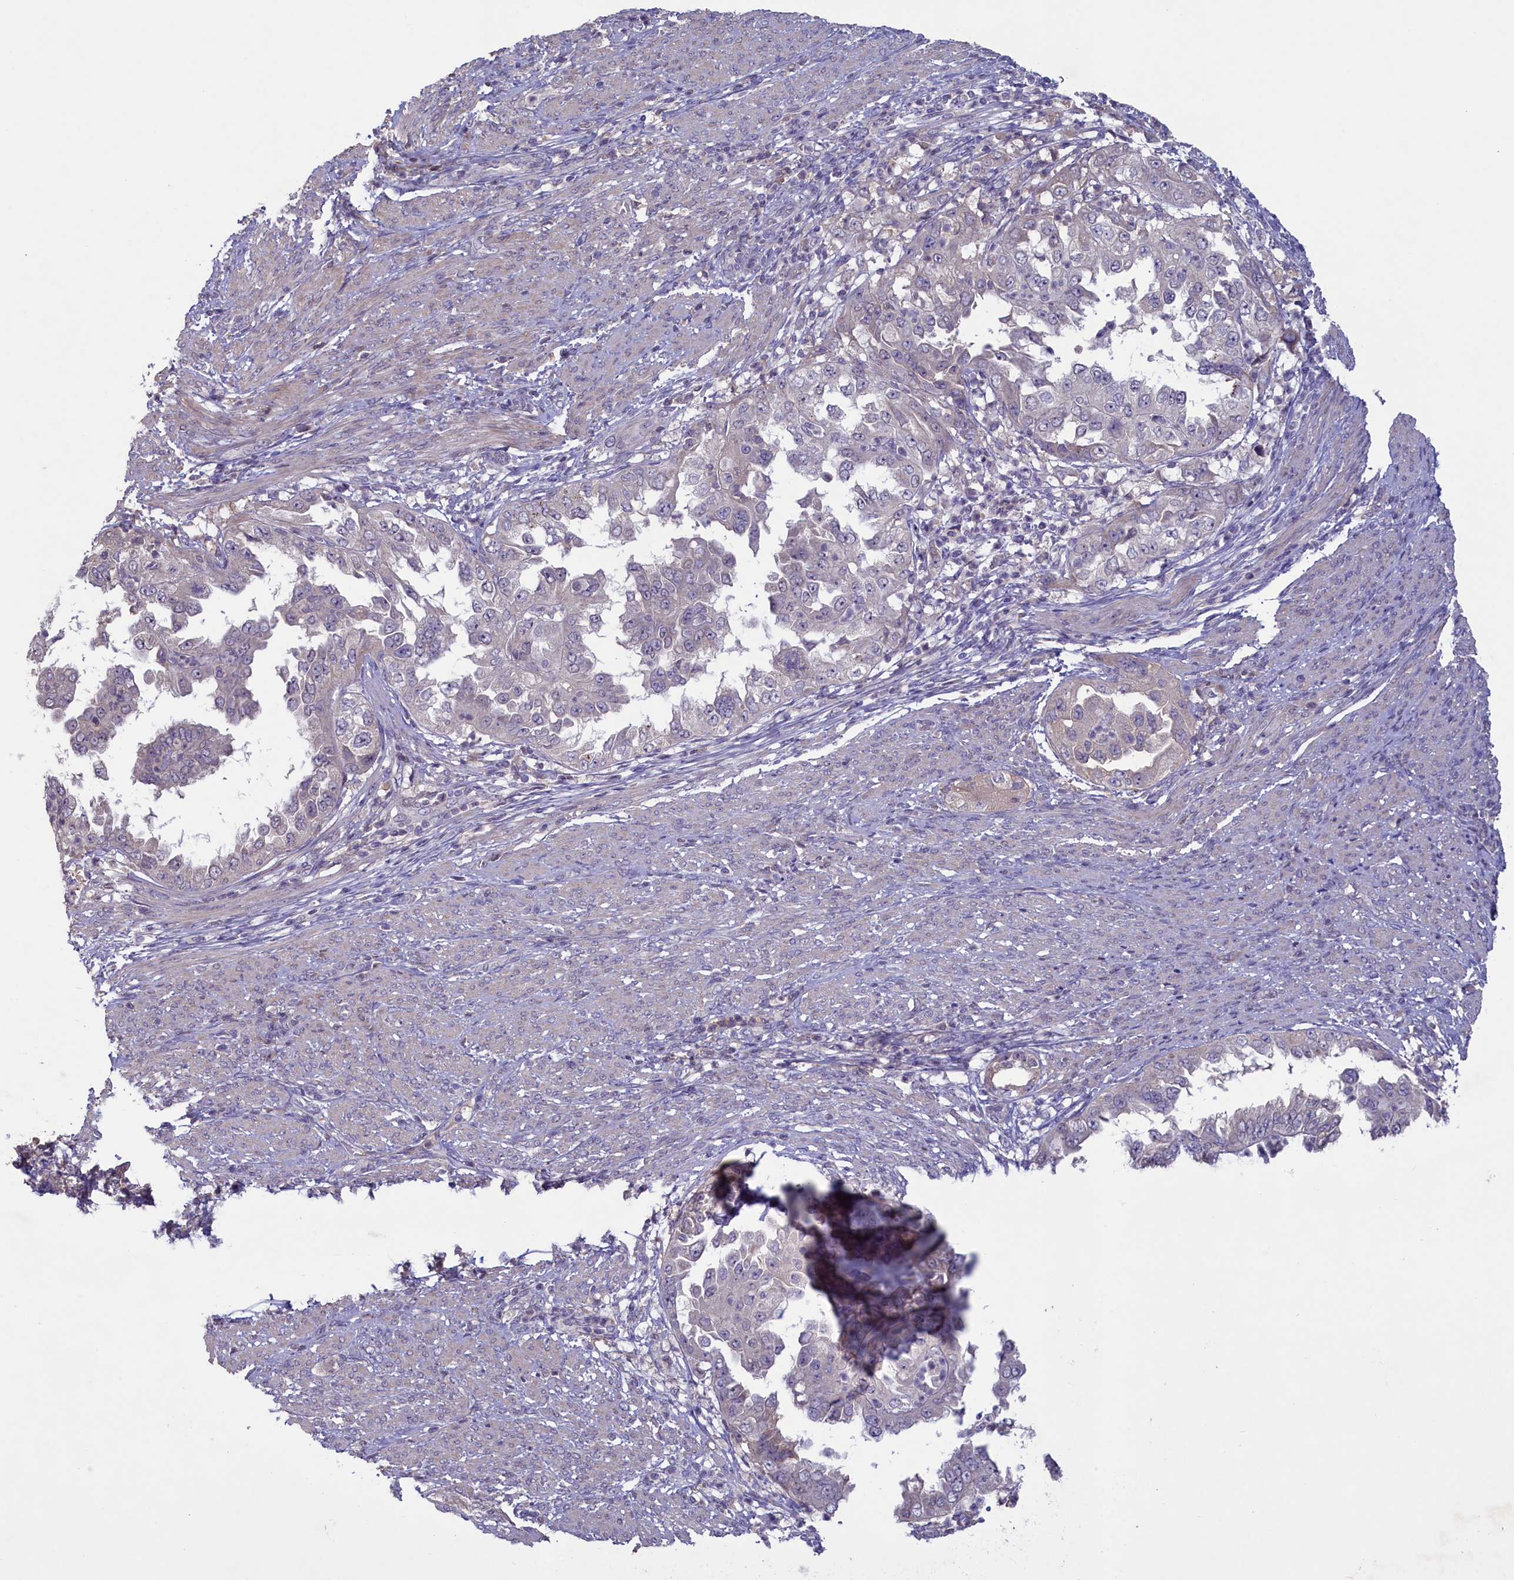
{"staining": {"intensity": "negative", "quantity": "none", "location": "none"}, "tissue": "endometrial cancer", "cell_type": "Tumor cells", "image_type": "cancer", "snomed": [{"axis": "morphology", "description": "Adenocarcinoma, NOS"}, {"axis": "topography", "description": "Endometrium"}], "caption": "This photomicrograph is of endometrial cancer stained with immunohistochemistry (IHC) to label a protein in brown with the nuclei are counter-stained blue. There is no expression in tumor cells.", "gene": "ATF7IP2", "patient": {"sex": "female", "age": 85}}